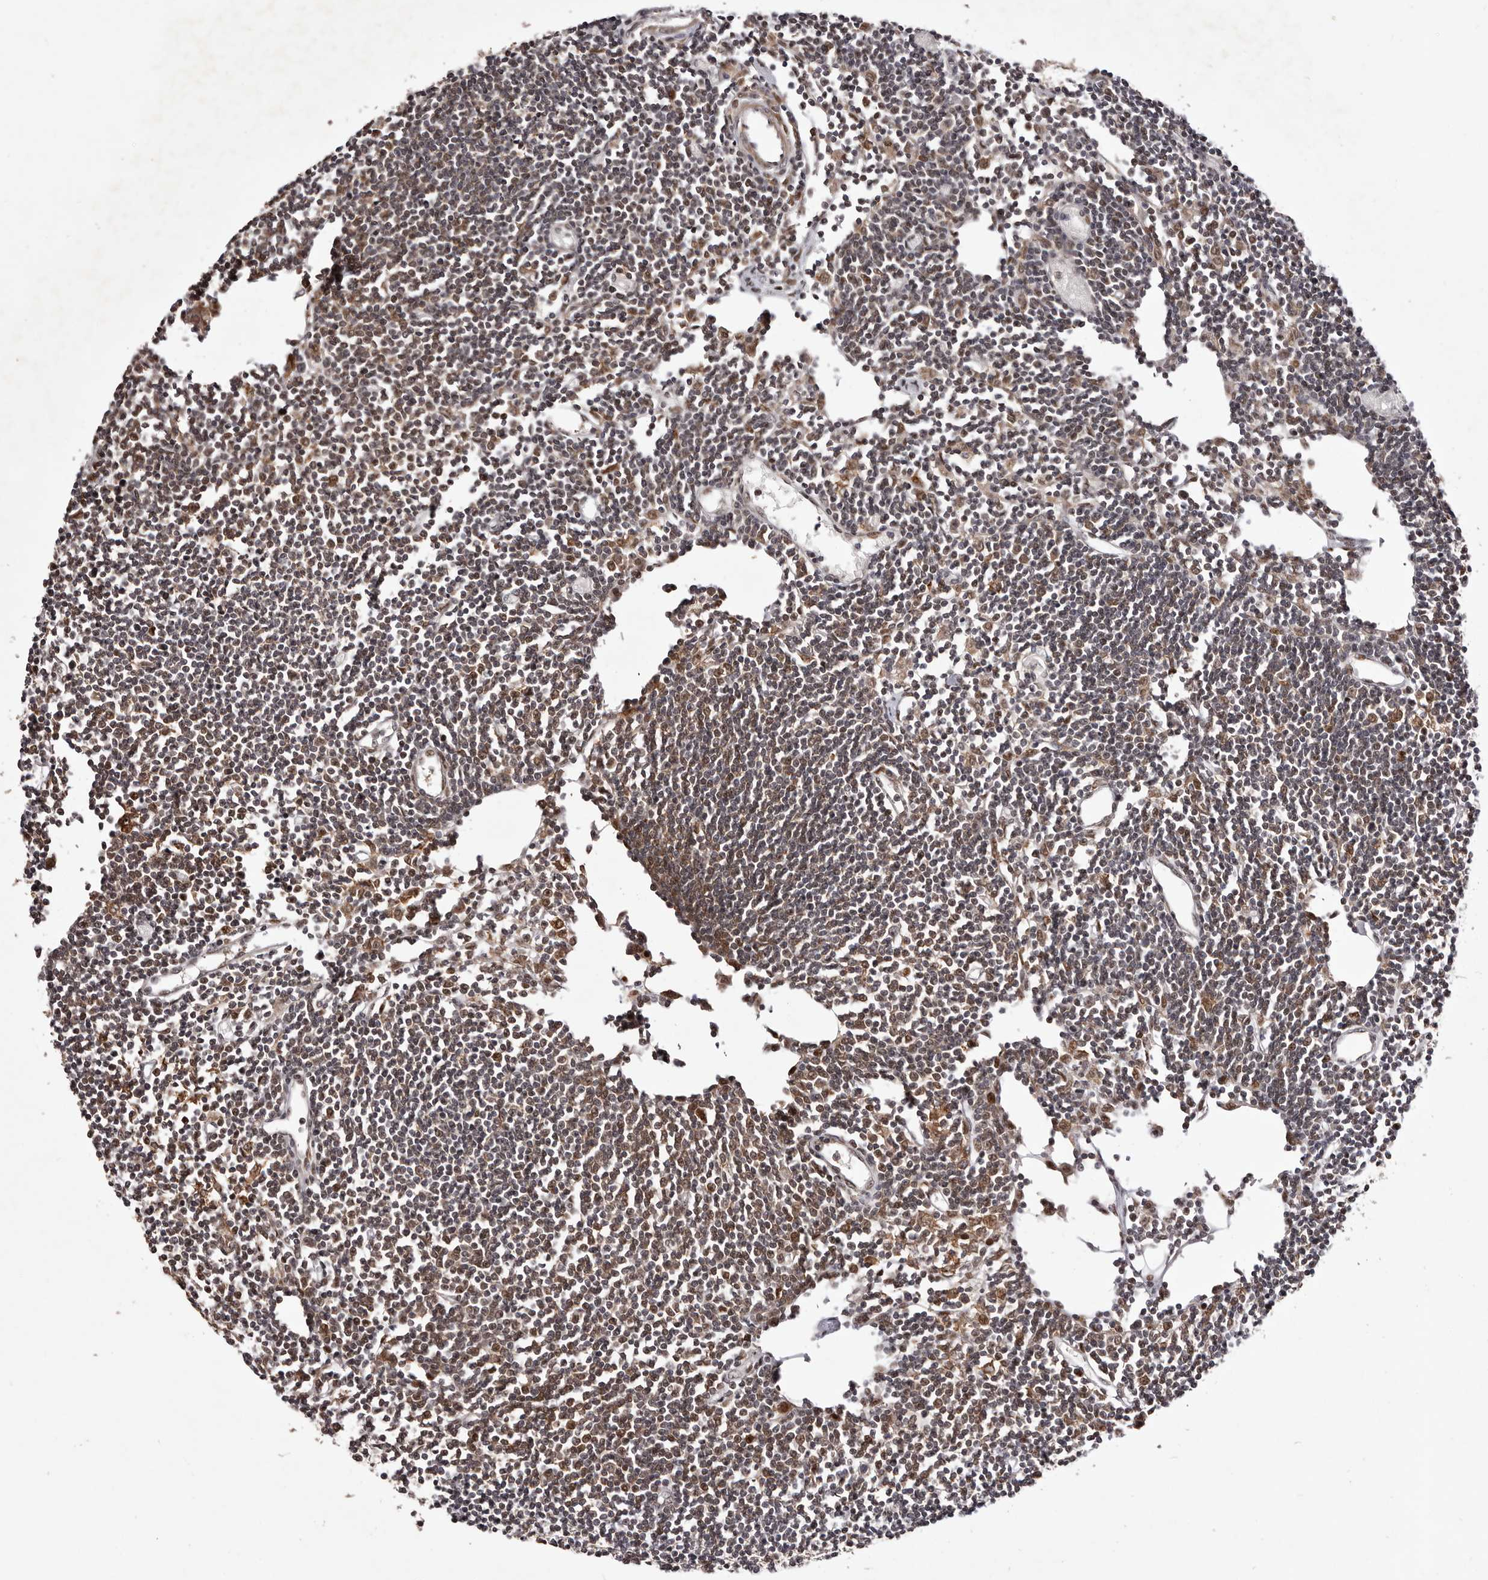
{"staining": {"intensity": "moderate", "quantity": "25%-75%", "location": "cytoplasmic/membranous,nuclear"}, "tissue": "lymph node", "cell_type": "Germinal center cells", "image_type": "normal", "snomed": [{"axis": "morphology", "description": "Normal tissue, NOS"}, {"axis": "topography", "description": "Lymph node"}], "caption": "A brown stain shows moderate cytoplasmic/membranous,nuclear staining of a protein in germinal center cells of normal human lymph node. (Brightfield microscopy of DAB IHC at high magnification).", "gene": "FBXO5", "patient": {"sex": "female", "age": 11}}